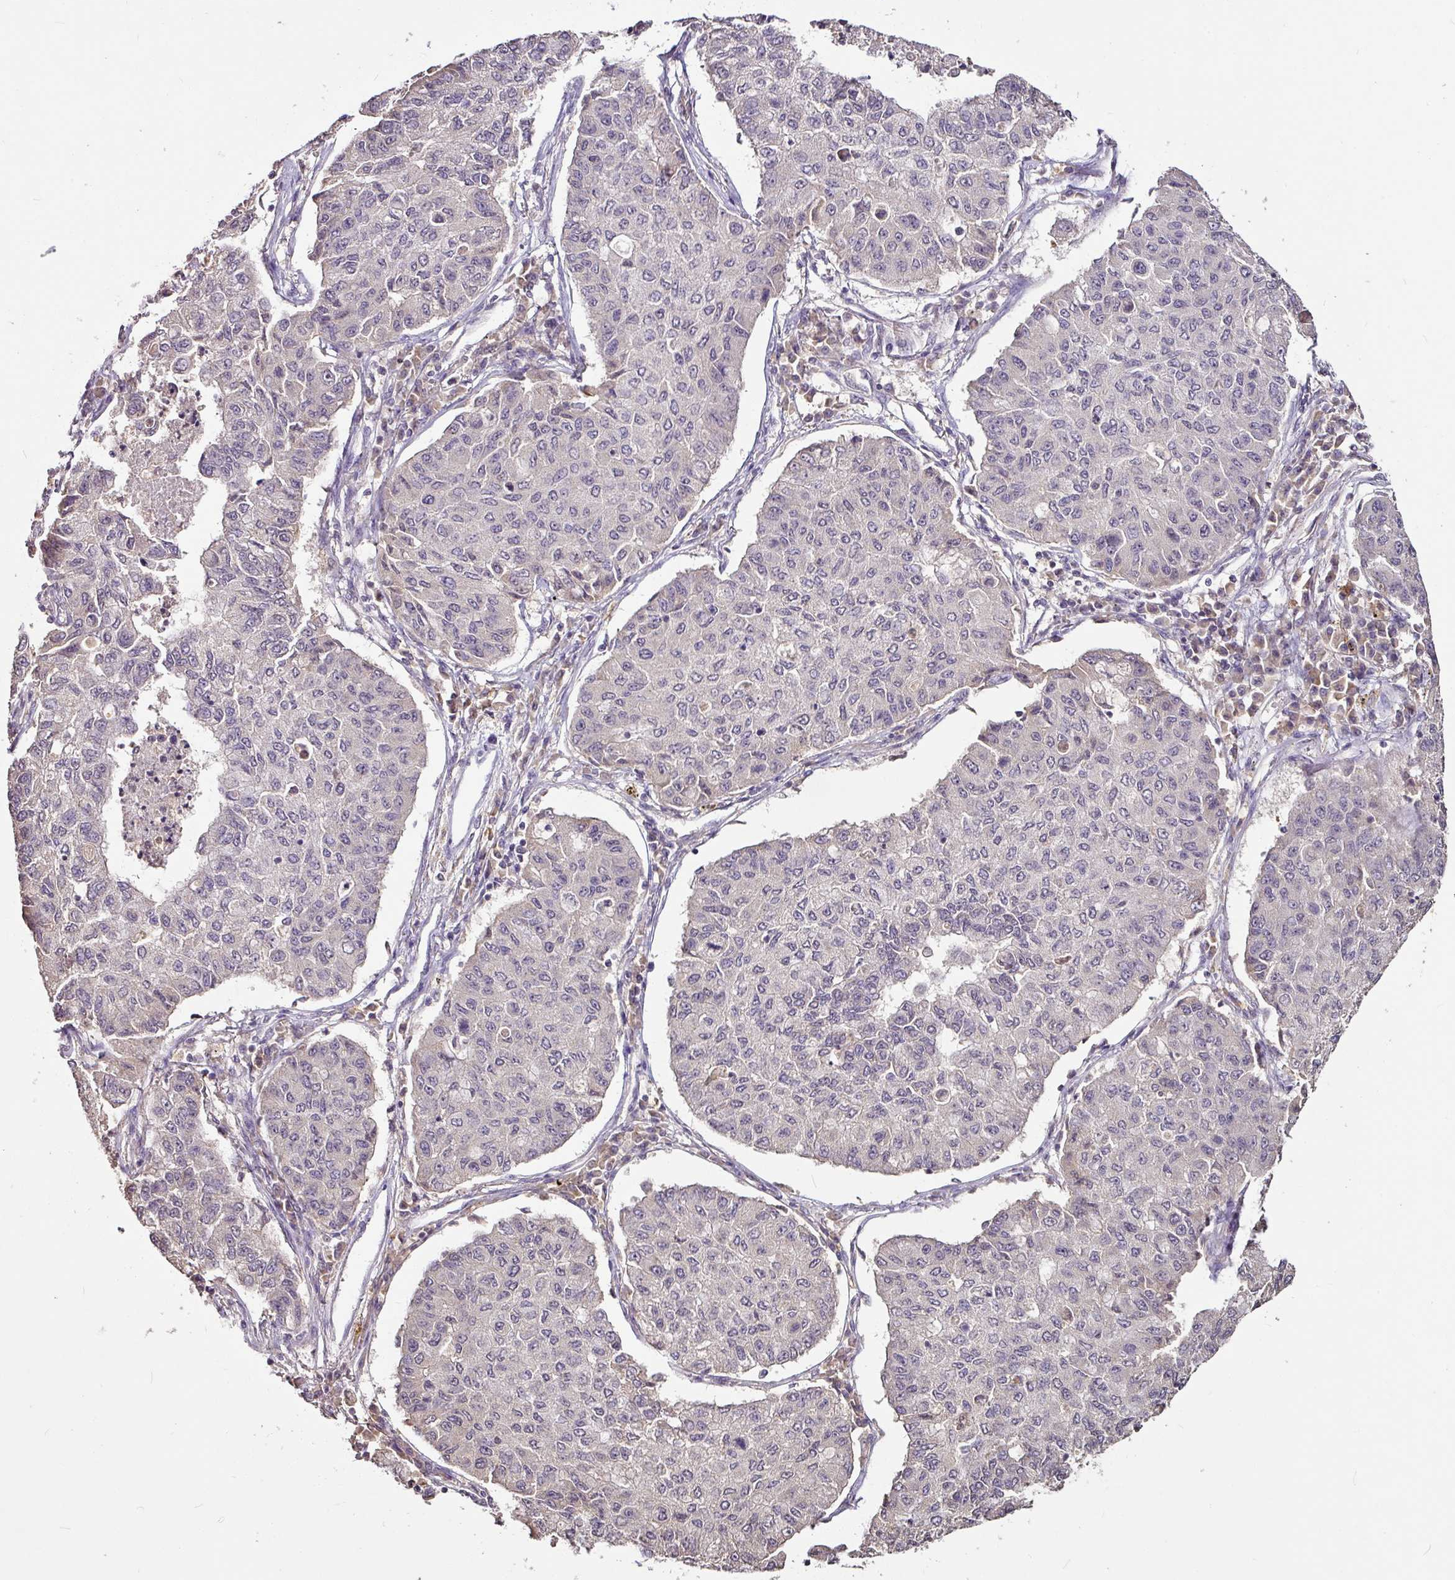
{"staining": {"intensity": "negative", "quantity": "none", "location": "none"}, "tissue": "lung cancer", "cell_type": "Tumor cells", "image_type": "cancer", "snomed": [{"axis": "morphology", "description": "Squamous cell carcinoma, NOS"}, {"axis": "topography", "description": "Lung"}], "caption": "This micrograph is of squamous cell carcinoma (lung) stained with IHC to label a protein in brown with the nuclei are counter-stained blue. There is no expression in tumor cells. (DAB immunohistochemistry visualized using brightfield microscopy, high magnification).", "gene": "RPL38", "patient": {"sex": "male", "age": 74}}